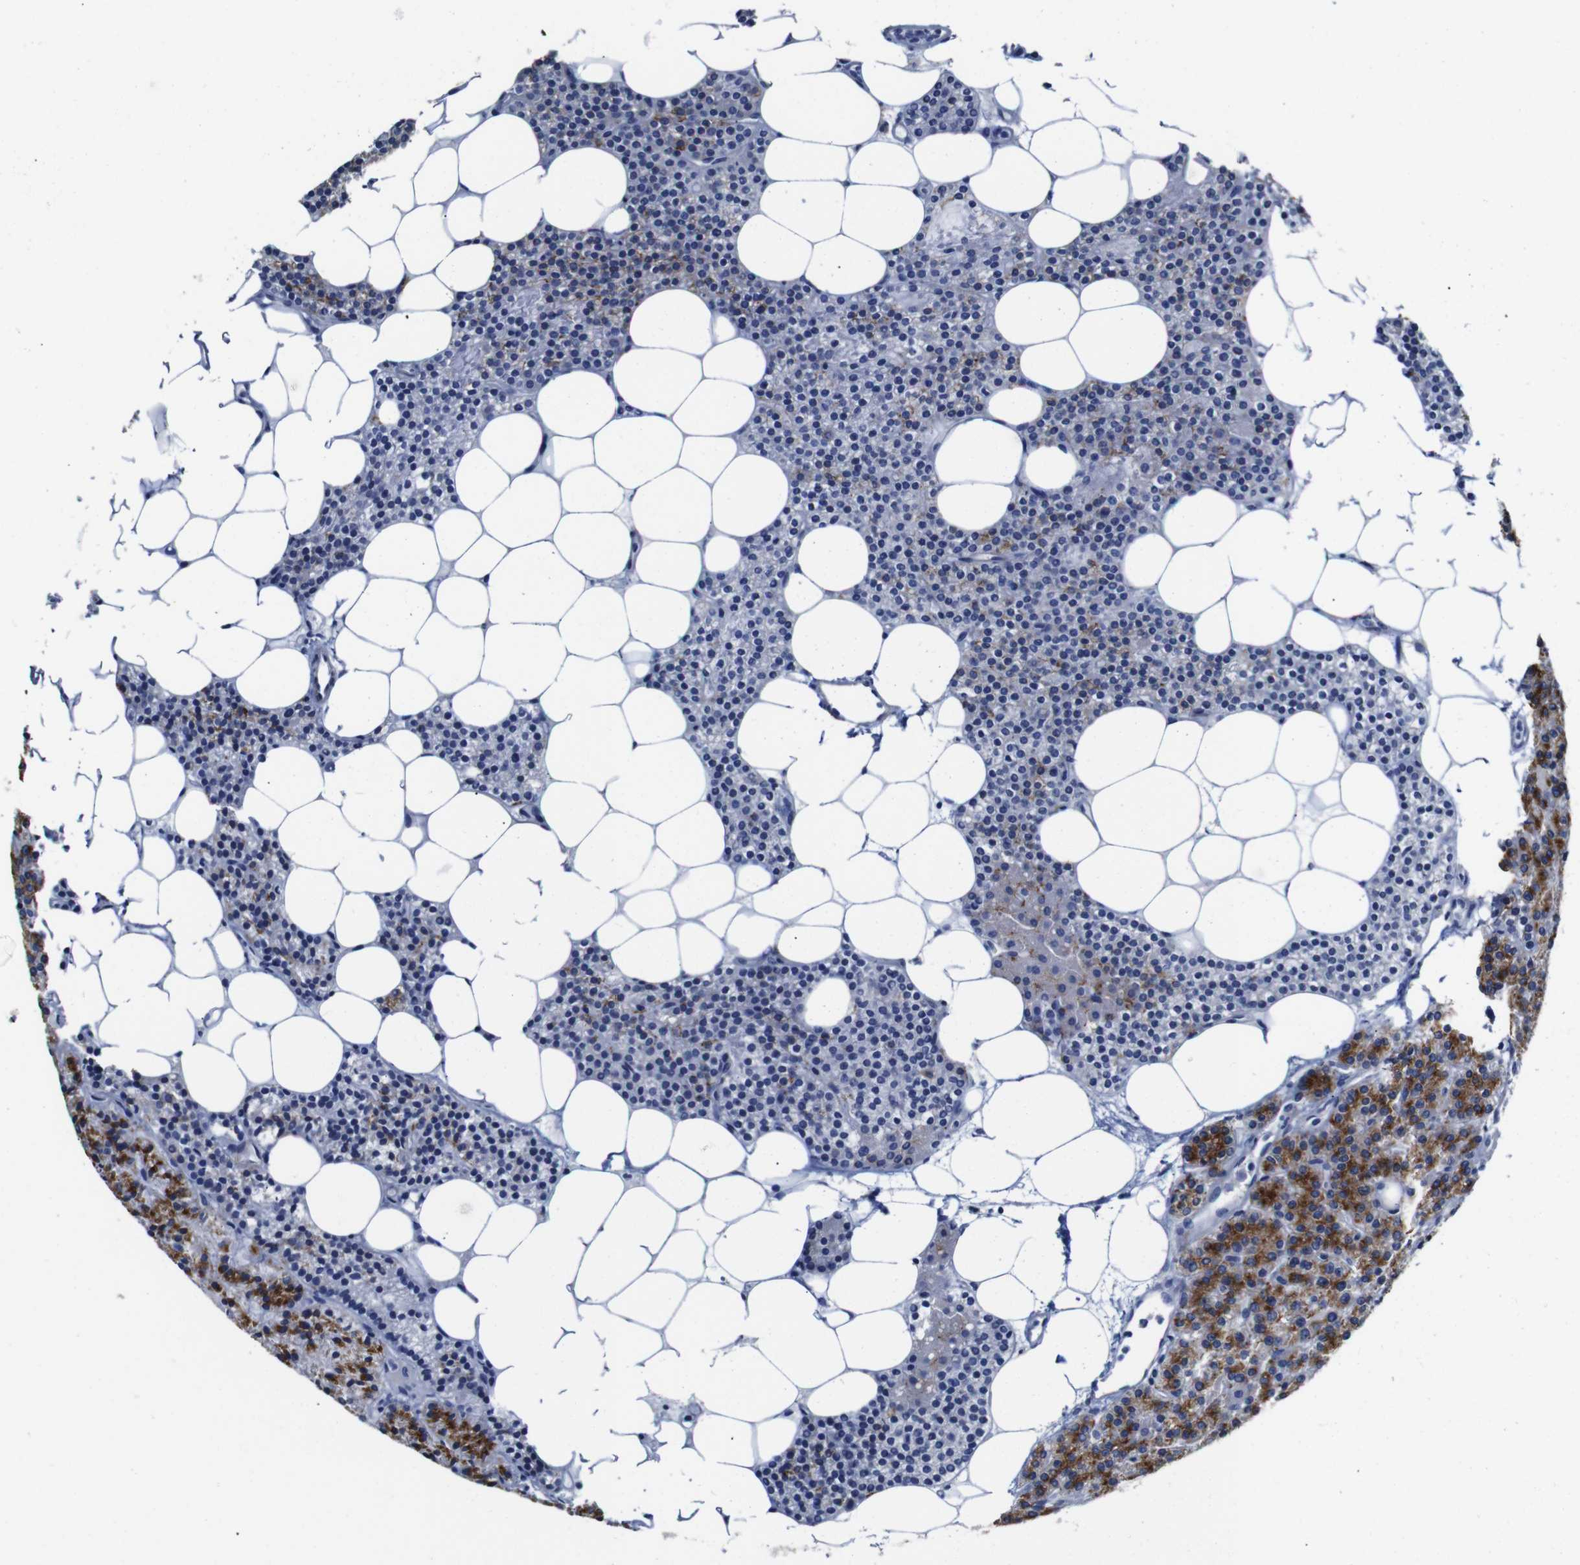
{"staining": {"intensity": "moderate", "quantity": "25%-75%", "location": "cytoplasmic/membranous"}, "tissue": "parathyroid gland", "cell_type": "Glandular cells", "image_type": "normal", "snomed": [{"axis": "morphology", "description": "Normal tissue, NOS"}, {"axis": "morphology", "description": "Adenoma, NOS"}, {"axis": "topography", "description": "Parathyroid gland"}], "caption": "Moderate cytoplasmic/membranous expression is appreciated in approximately 25%-75% of glandular cells in benign parathyroid gland. (IHC, brightfield microscopy, high magnification).", "gene": "TCEAL9", "patient": {"sex": "female", "age": 51}}